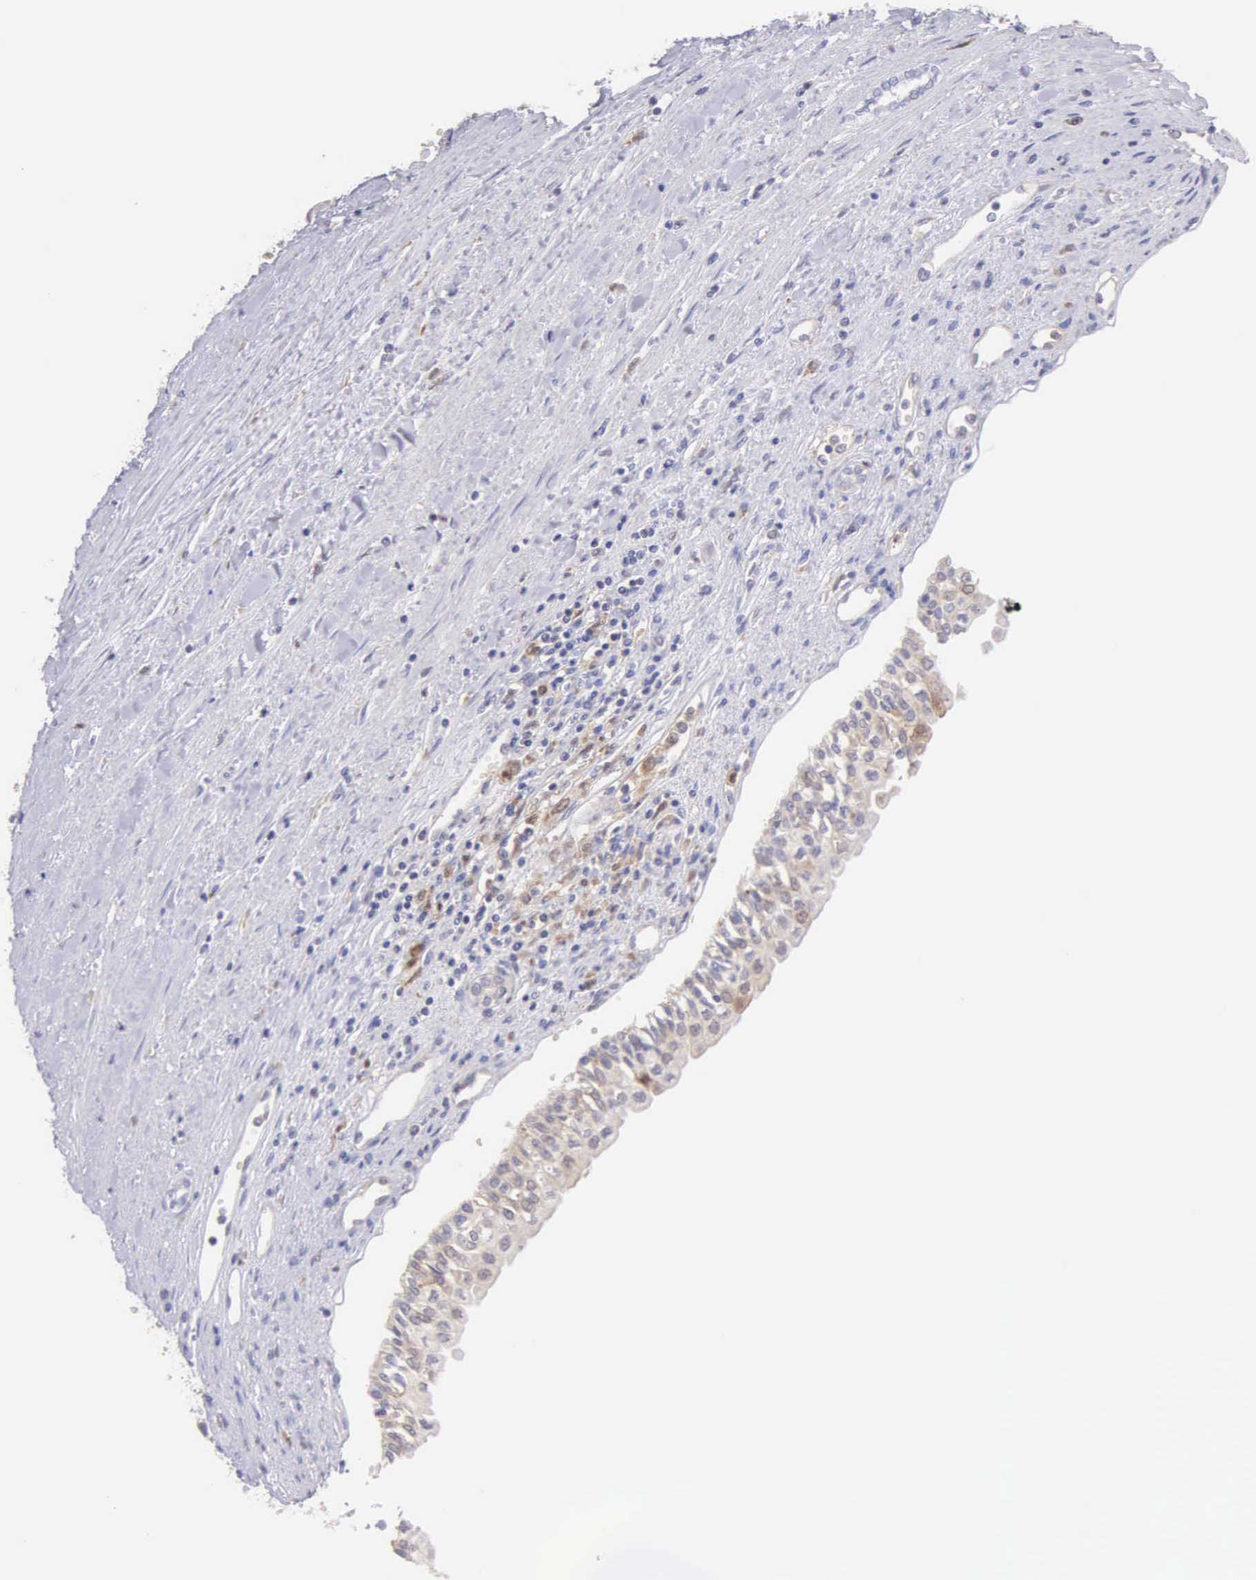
{"staining": {"intensity": "negative", "quantity": "none", "location": "none"}, "tissue": "renal cancer", "cell_type": "Tumor cells", "image_type": "cancer", "snomed": [{"axis": "morphology", "description": "Adenocarcinoma, NOS"}, {"axis": "topography", "description": "Kidney"}], "caption": "Human renal cancer stained for a protein using immunohistochemistry (IHC) exhibits no expression in tumor cells.", "gene": "BID", "patient": {"sex": "male", "age": 56}}